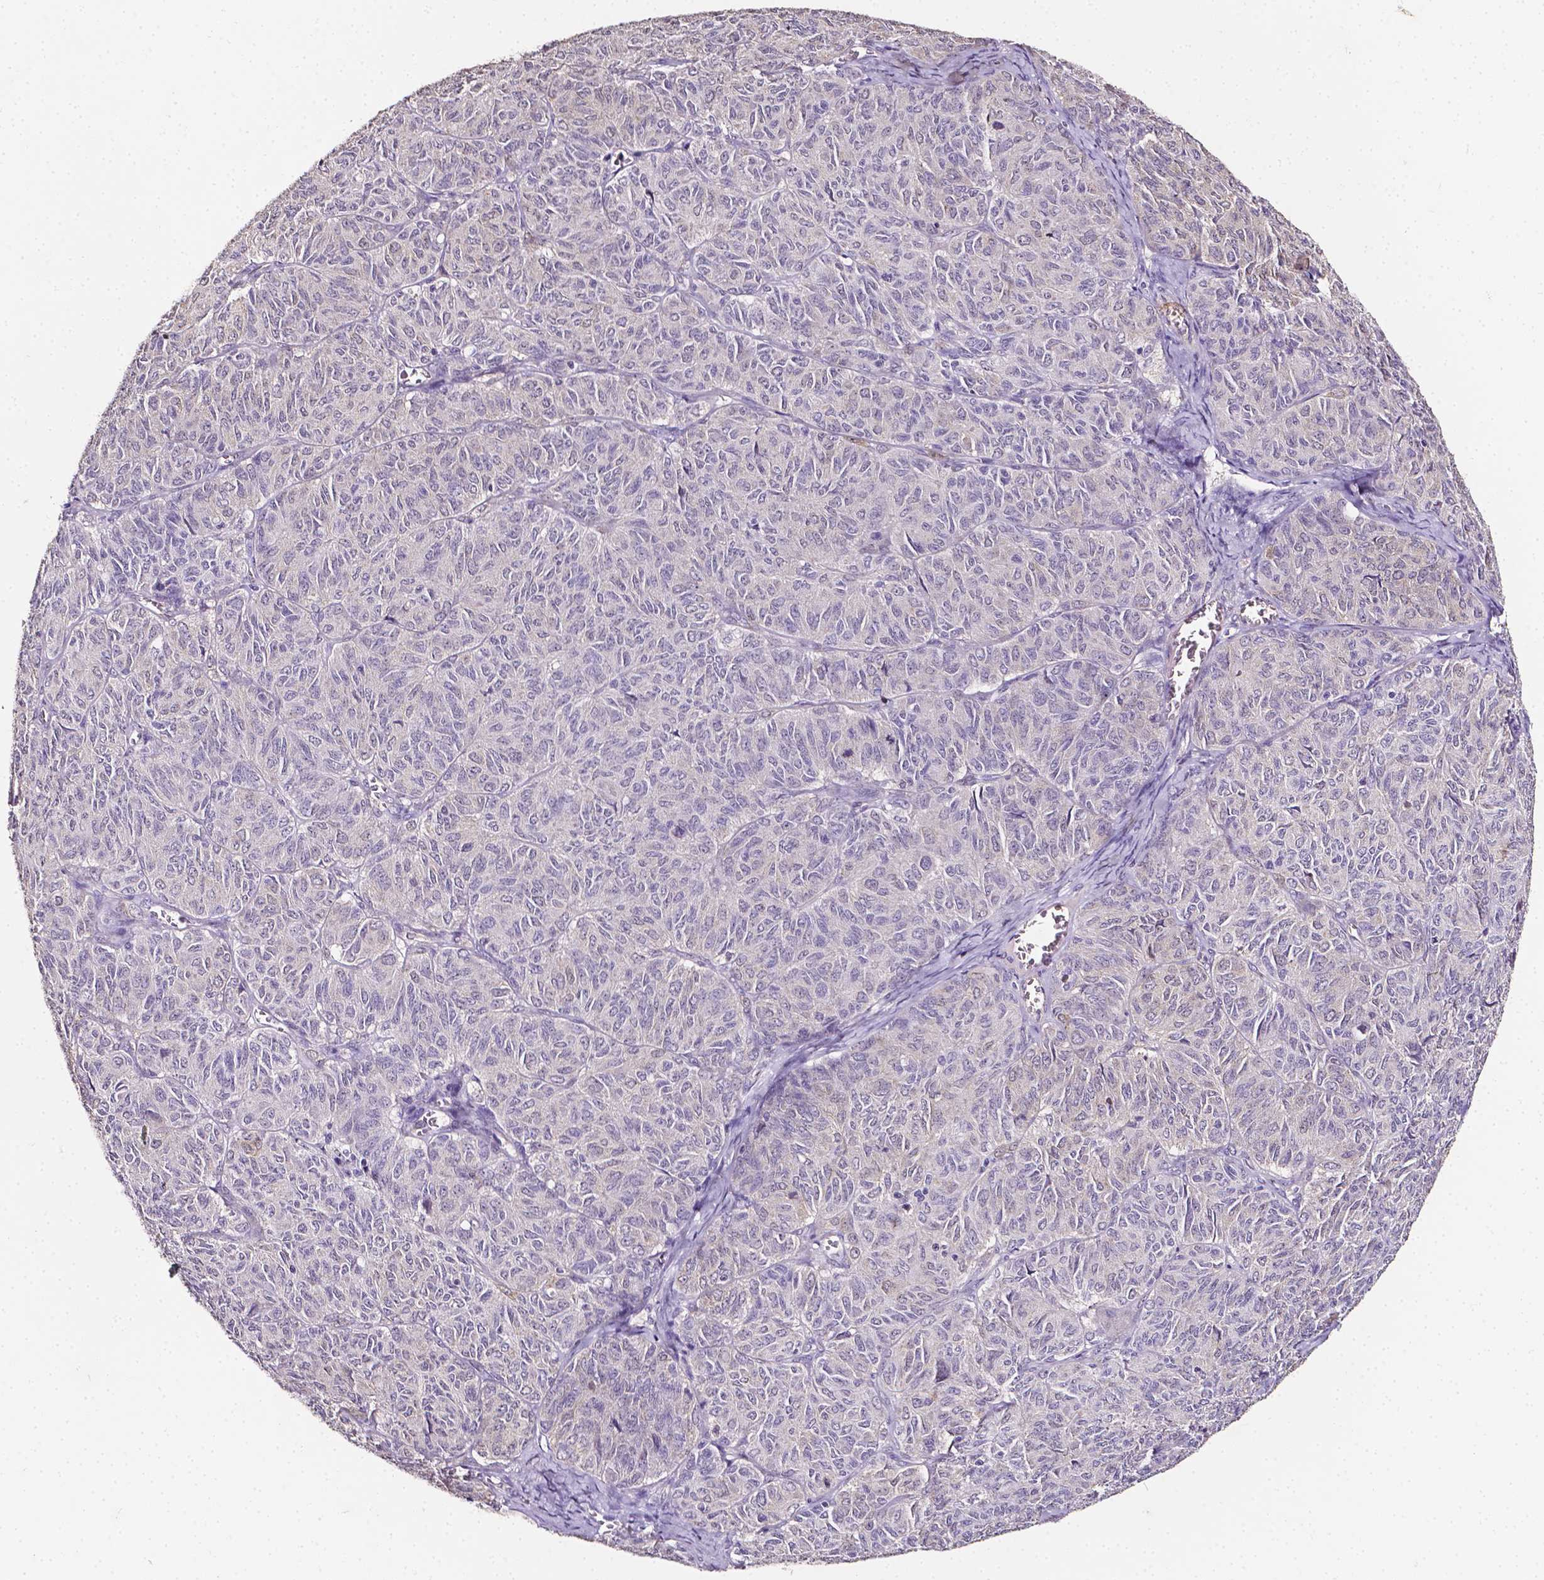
{"staining": {"intensity": "negative", "quantity": "none", "location": "none"}, "tissue": "ovarian cancer", "cell_type": "Tumor cells", "image_type": "cancer", "snomed": [{"axis": "morphology", "description": "Carcinoma, endometroid"}, {"axis": "topography", "description": "Ovary"}], "caption": "This is an immunohistochemistry histopathology image of human endometroid carcinoma (ovarian). There is no expression in tumor cells.", "gene": "PSAT1", "patient": {"sex": "female", "age": 80}}